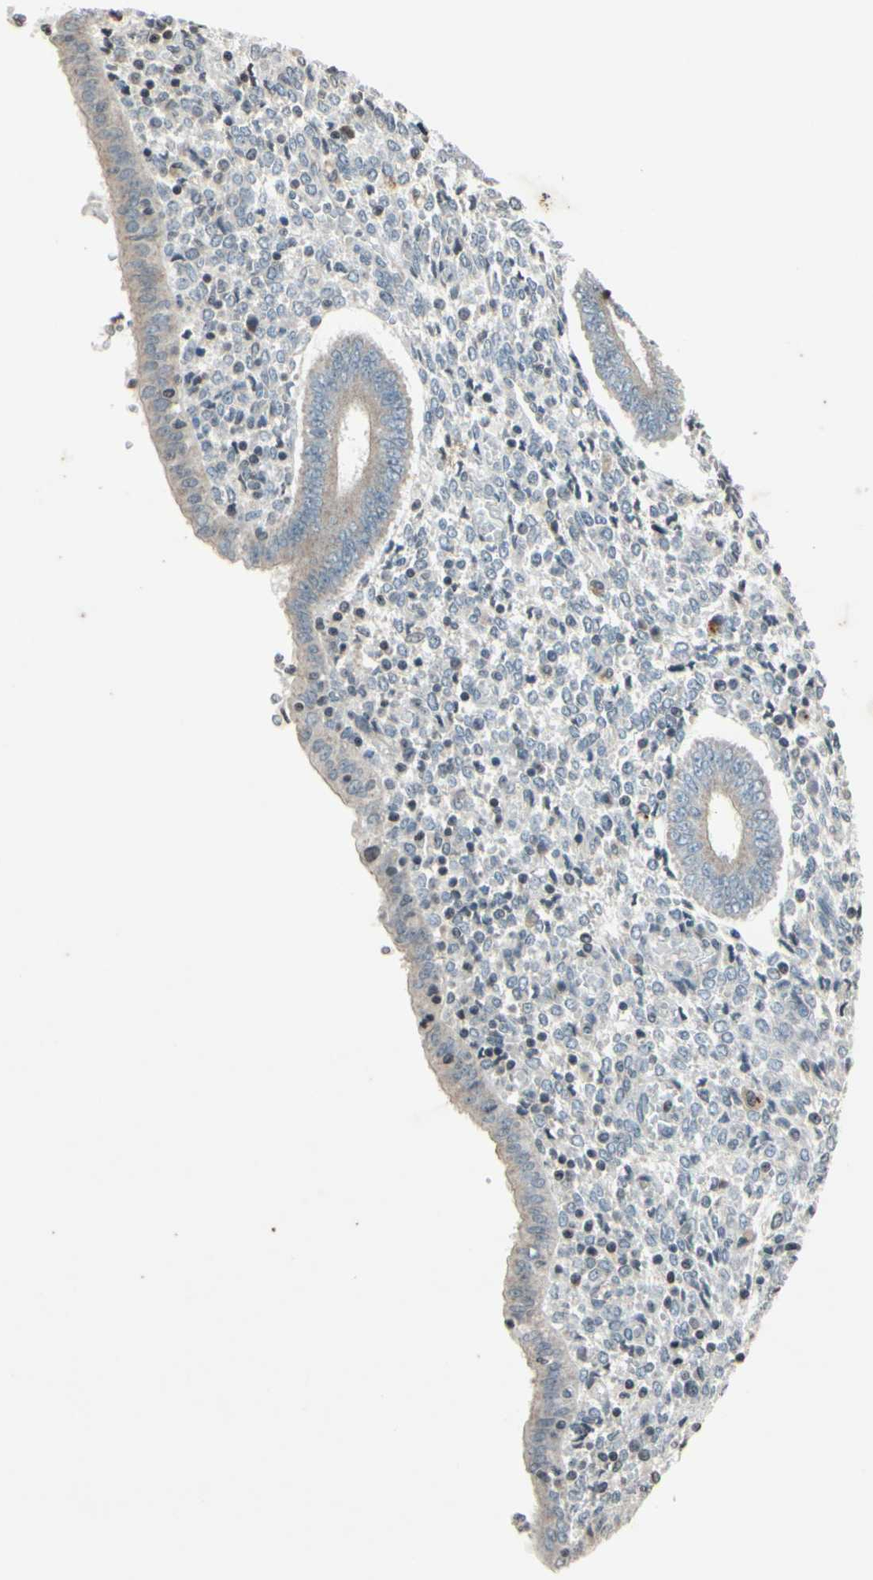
{"staining": {"intensity": "negative", "quantity": "none", "location": "none"}, "tissue": "endometrium", "cell_type": "Cells in endometrial stroma", "image_type": "normal", "snomed": [{"axis": "morphology", "description": "Normal tissue, NOS"}, {"axis": "topography", "description": "Endometrium"}], "caption": "DAB (3,3'-diaminobenzidine) immunohistochemical staining of unremarkable human endometrium reveals no significant staining in cells in endometrial stroma.", "gene": "CLDN11", "patient": {"sex": "female", "age": 35}}